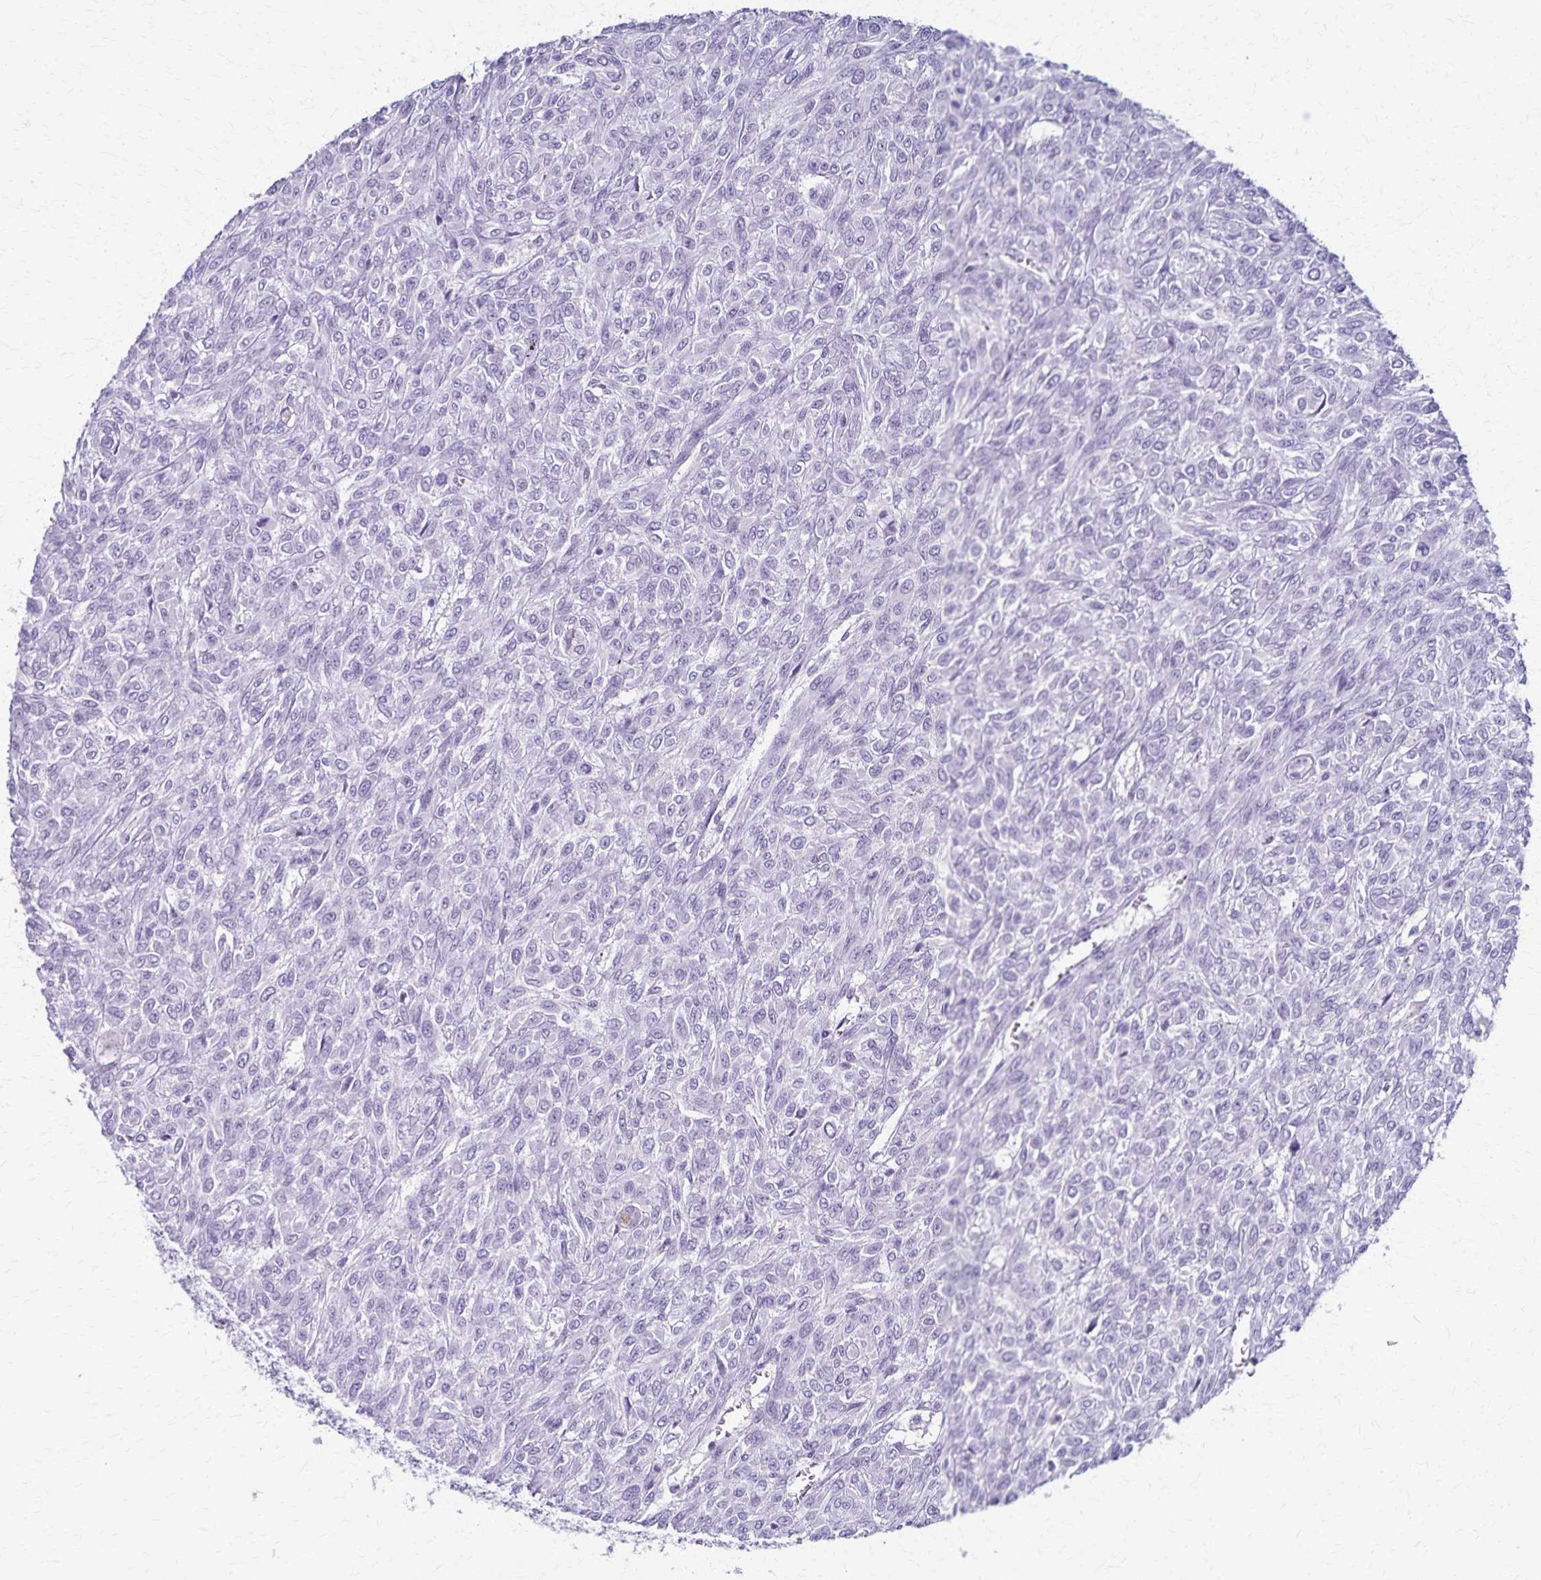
{"staining": {"intensity": "negative", "quantity": "none", "location": "none"}, "tissue": "renal cancer", "cell_type": "Tumor cells", "image_type": "cancer", "snomed": [{"axis": "morphology", "description": "Adenocarcinoma, NOS"}, {"axis": "topography", "description": "Kidney"}], "caption": "Immunohistochemistry (IHC) photomicrograph of neoplastic tissue: adenocarcinoma (renal) stained with DAB exhibits no significant protein staining in tumor cells.", "gene": "TMEM60", "patient": {"sex": "male", "age": 58}}